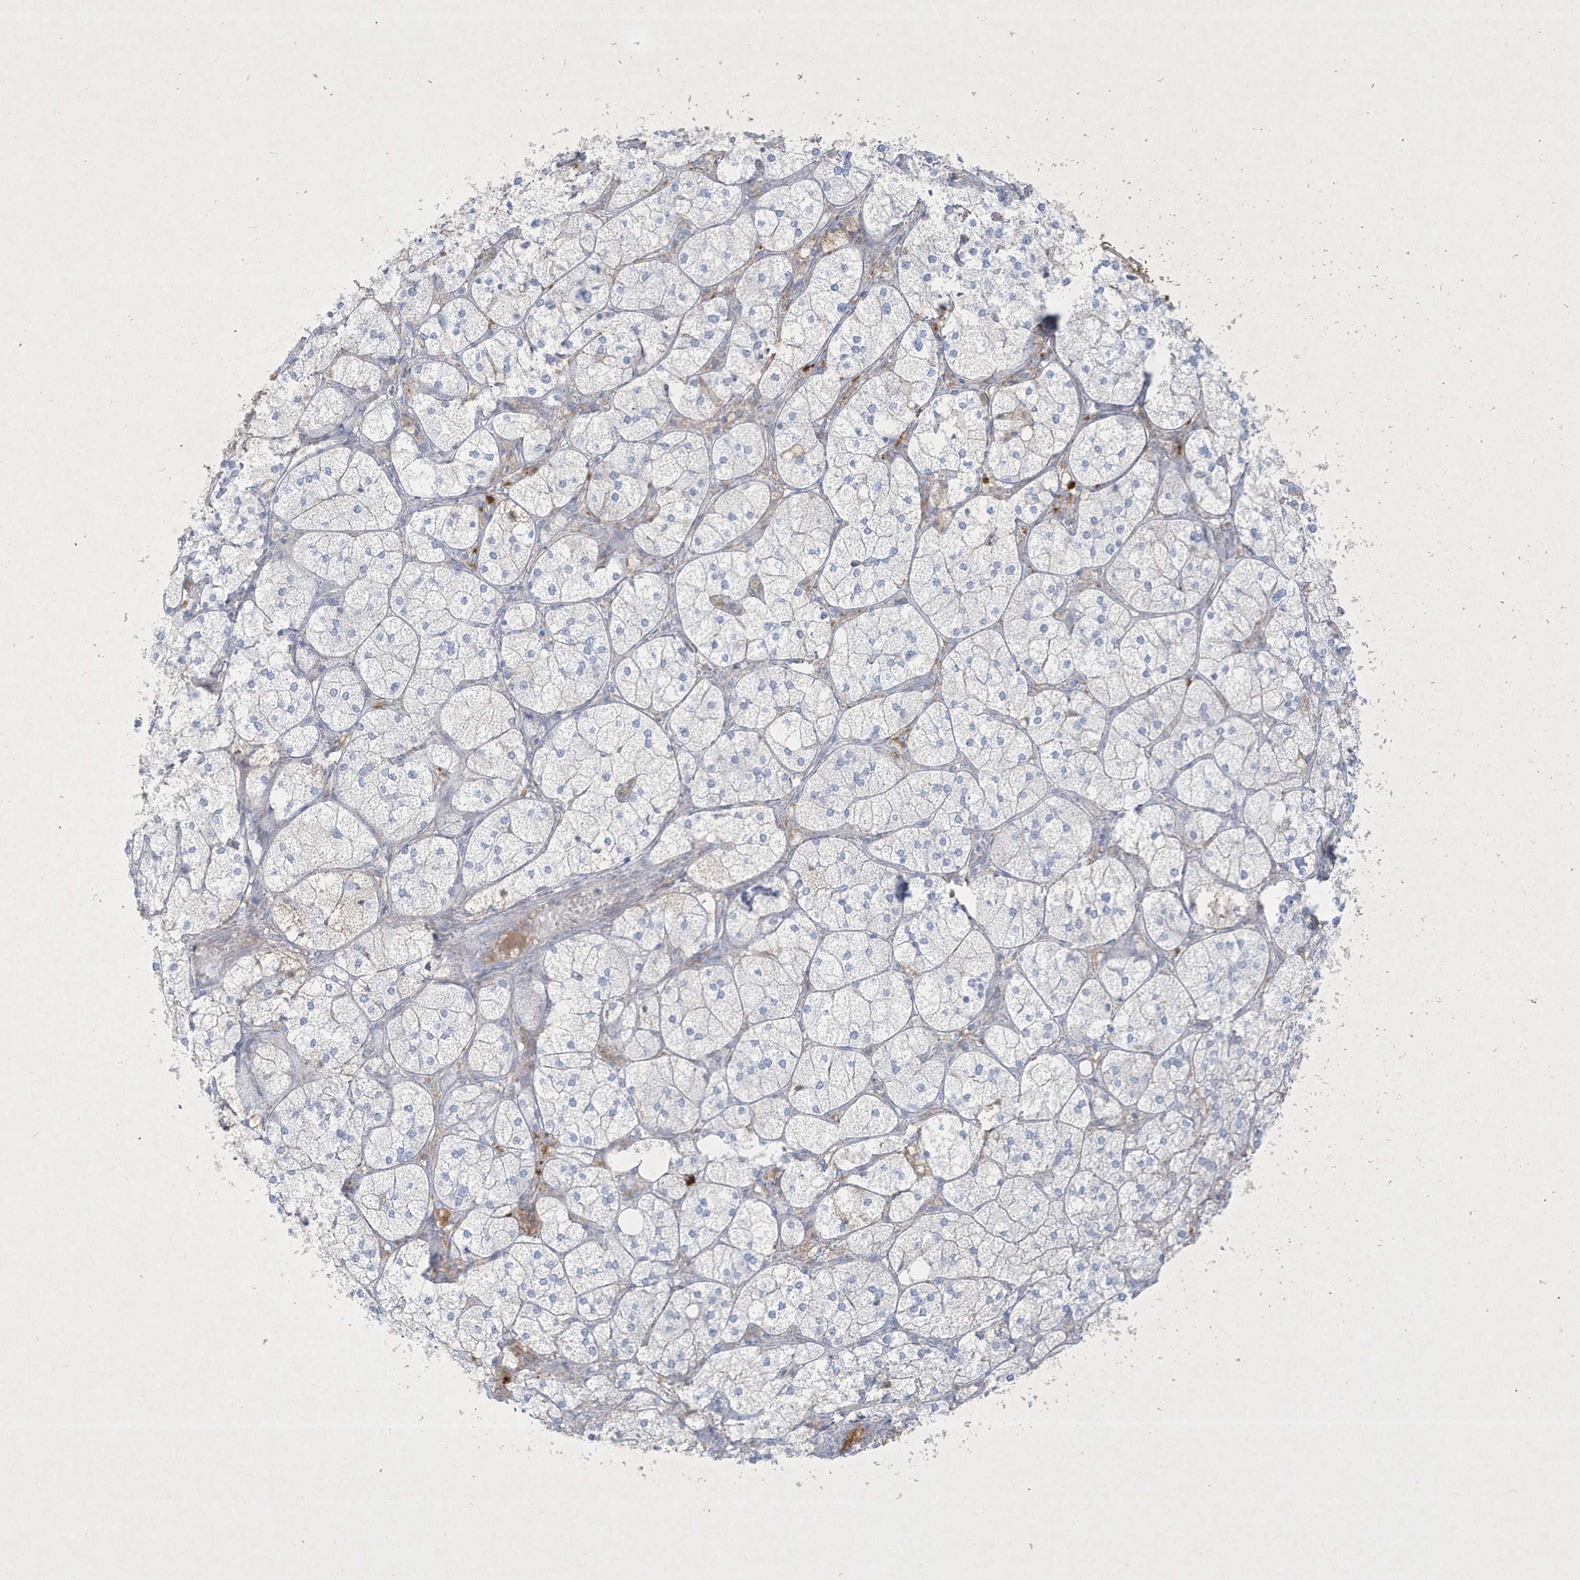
{"staining": {"intensity": "negative", "quantity": "none", "location": "none"}, "tissue": "adrenal gland", "cell_type": "Glandular cells", "image_type": "normal", "snomed": [{"axis": "morphology", "description": "Normal tissue, NOS"}, {"axis": "topography", "description": "Adrenal gland"}], "caption": "There is no significant staining in glandular cells of adrenal gland. (DAB (3,3'-diaminobenzidine) IHC with hematoxylin counter stain).", "gene": "CCDC24", "patient": {"sex": "female", "age": 61}}